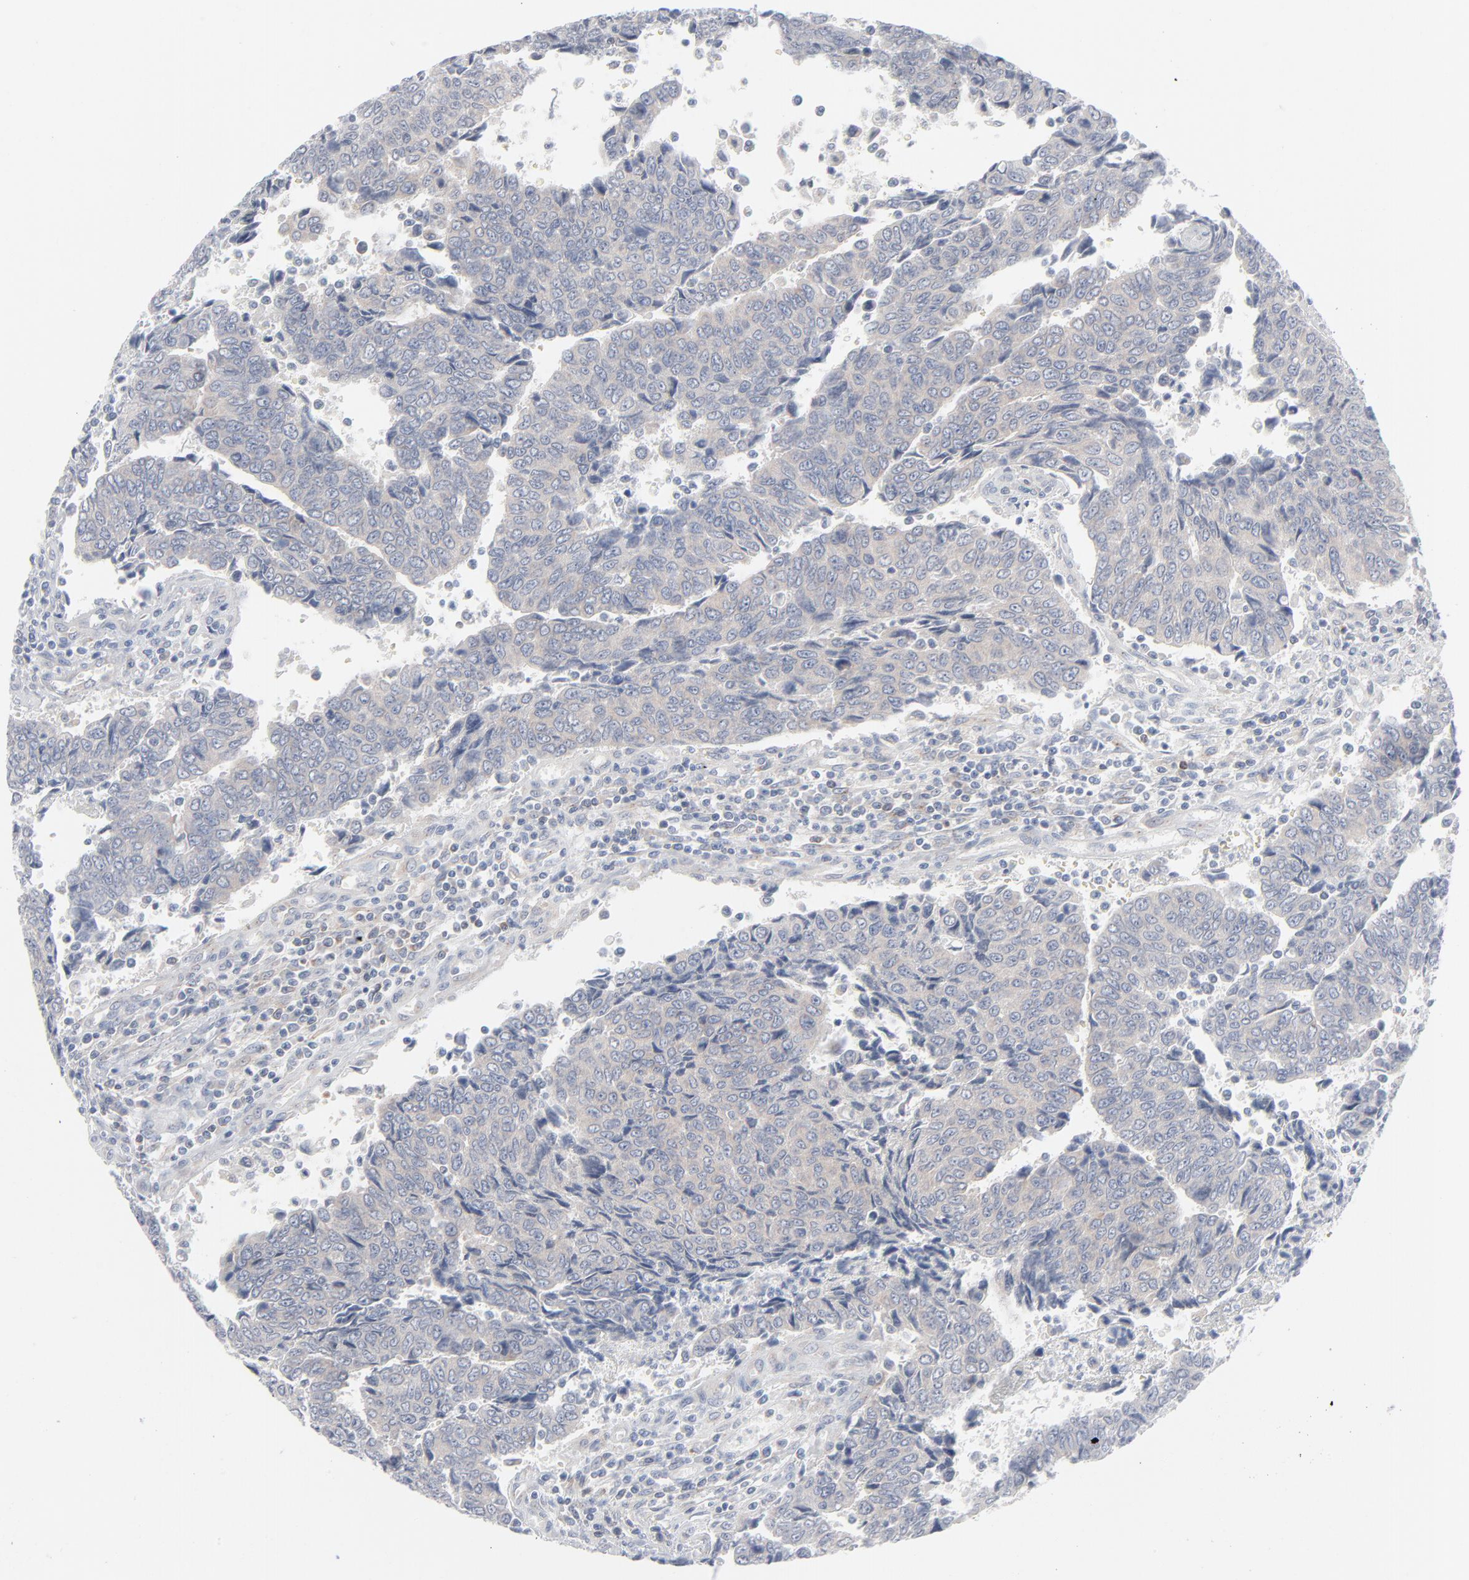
{"staining": {"intensity": "weak", "quantity": "25%-75%", "location": "cytoplasmic/membranous"}, "tissue": "urothelial cancer", "cell_type": "Tumor cells", "image_type": "cancer", "snomed": [{"axis": "morphology", "description": "Urothelial carcinoma, High grade"}, {"axis": "topography", "description": "Urinary bladder"}], "caption": "The immunohistochemical stain highlights weak cytoplasmic/membranous positivity in tumor cells of urothelial carcinoma (high-grade) tissue.", "gene": "KDSR", "patient": {"sex": "male", "age": 86}}